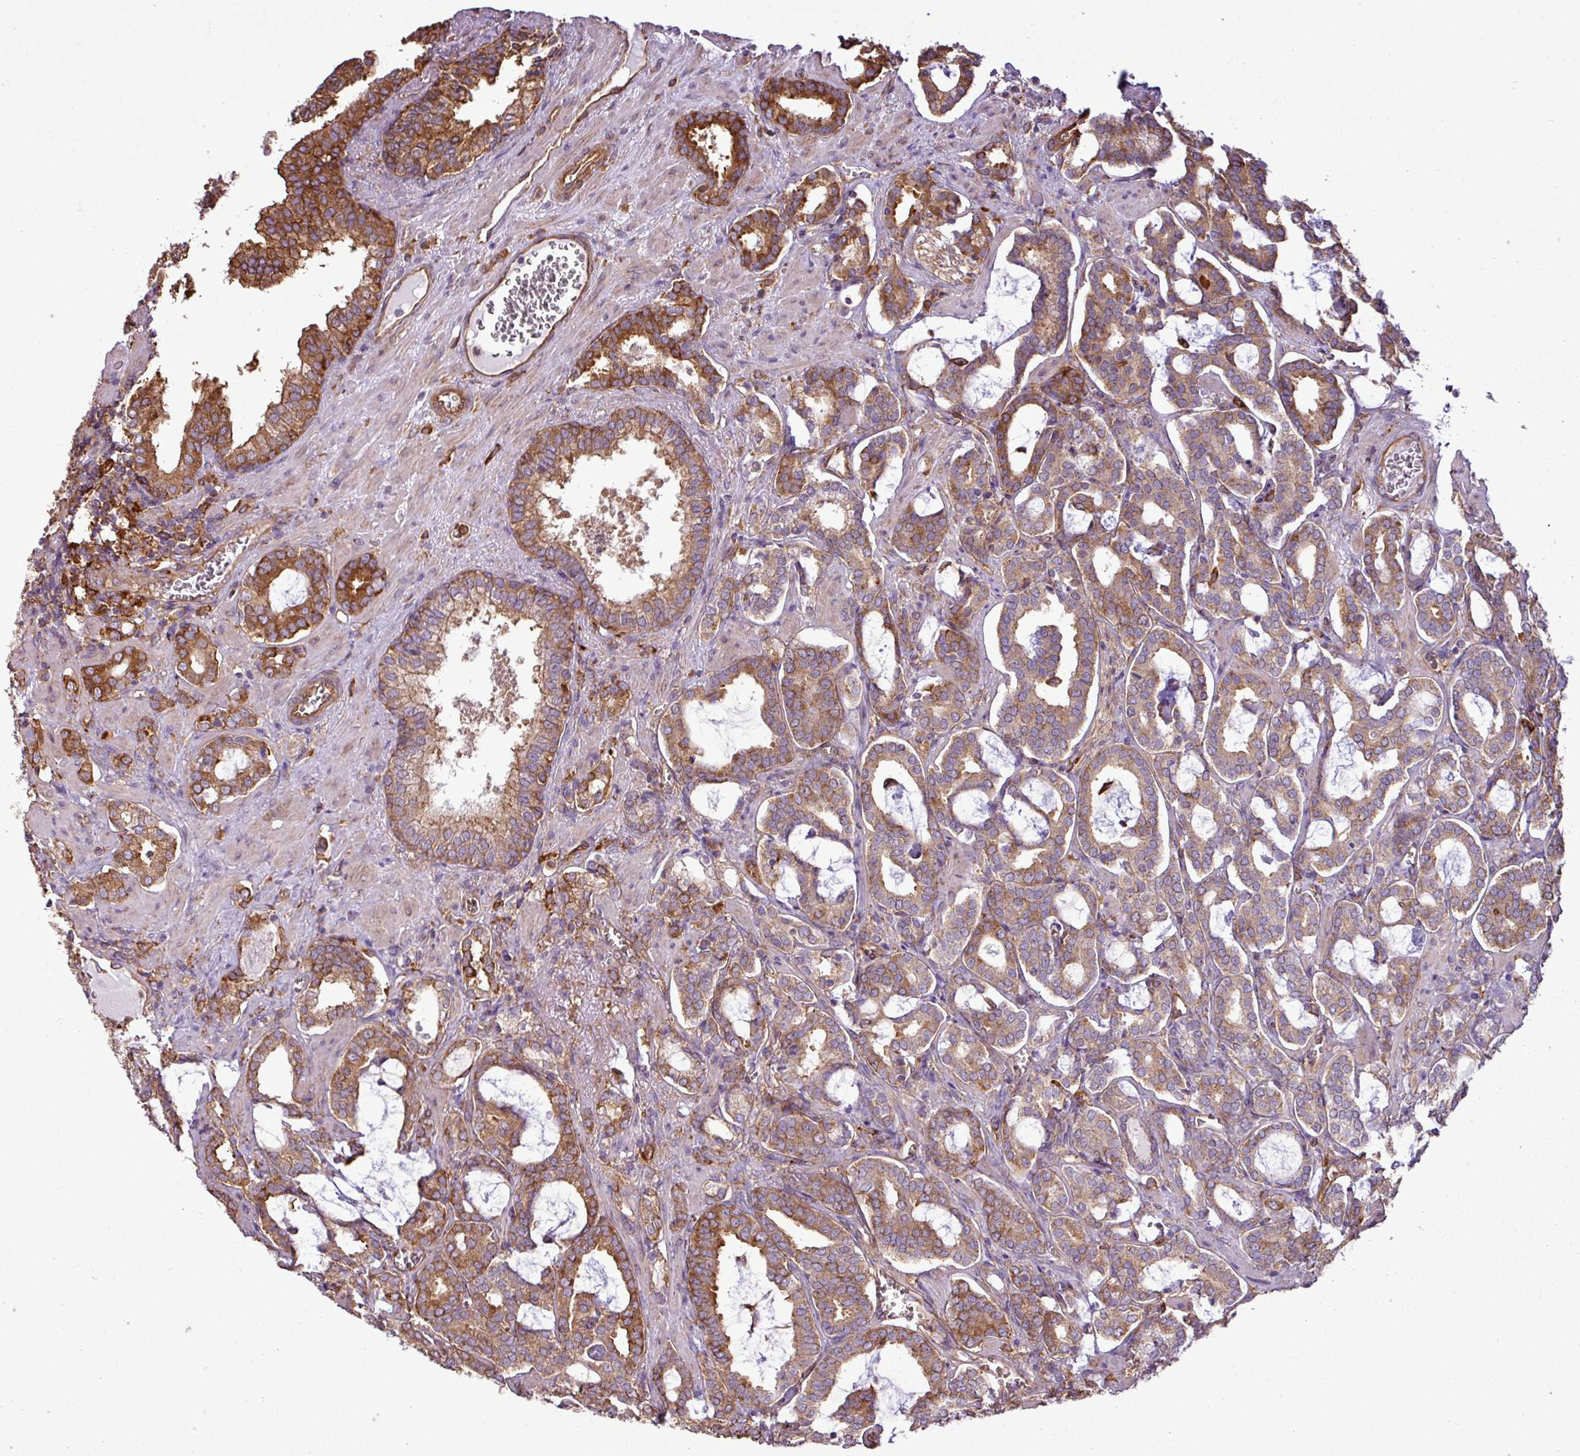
{"staining": {"intensity": "strong", "quantity": "25%-75%", "location": "cytoplasmic/membranous"}, "tissue": "prostate cancer", "cell_type": "Tumor cells", "image_type": "cancer", "snomed": [{"axis": "morphology", "description": "Adenocarcinoma, High grade"}, {"axis": "topography", "description": "Prostate and seminal vesicle, NOS"}], "caption": "Prostate adenocarcinoma (high-grade) stained with a protein marker demonstrates strong staining in tumor cells.", "gene": "PACSIN2", "patient": {"sex": "male", "age": 67}}